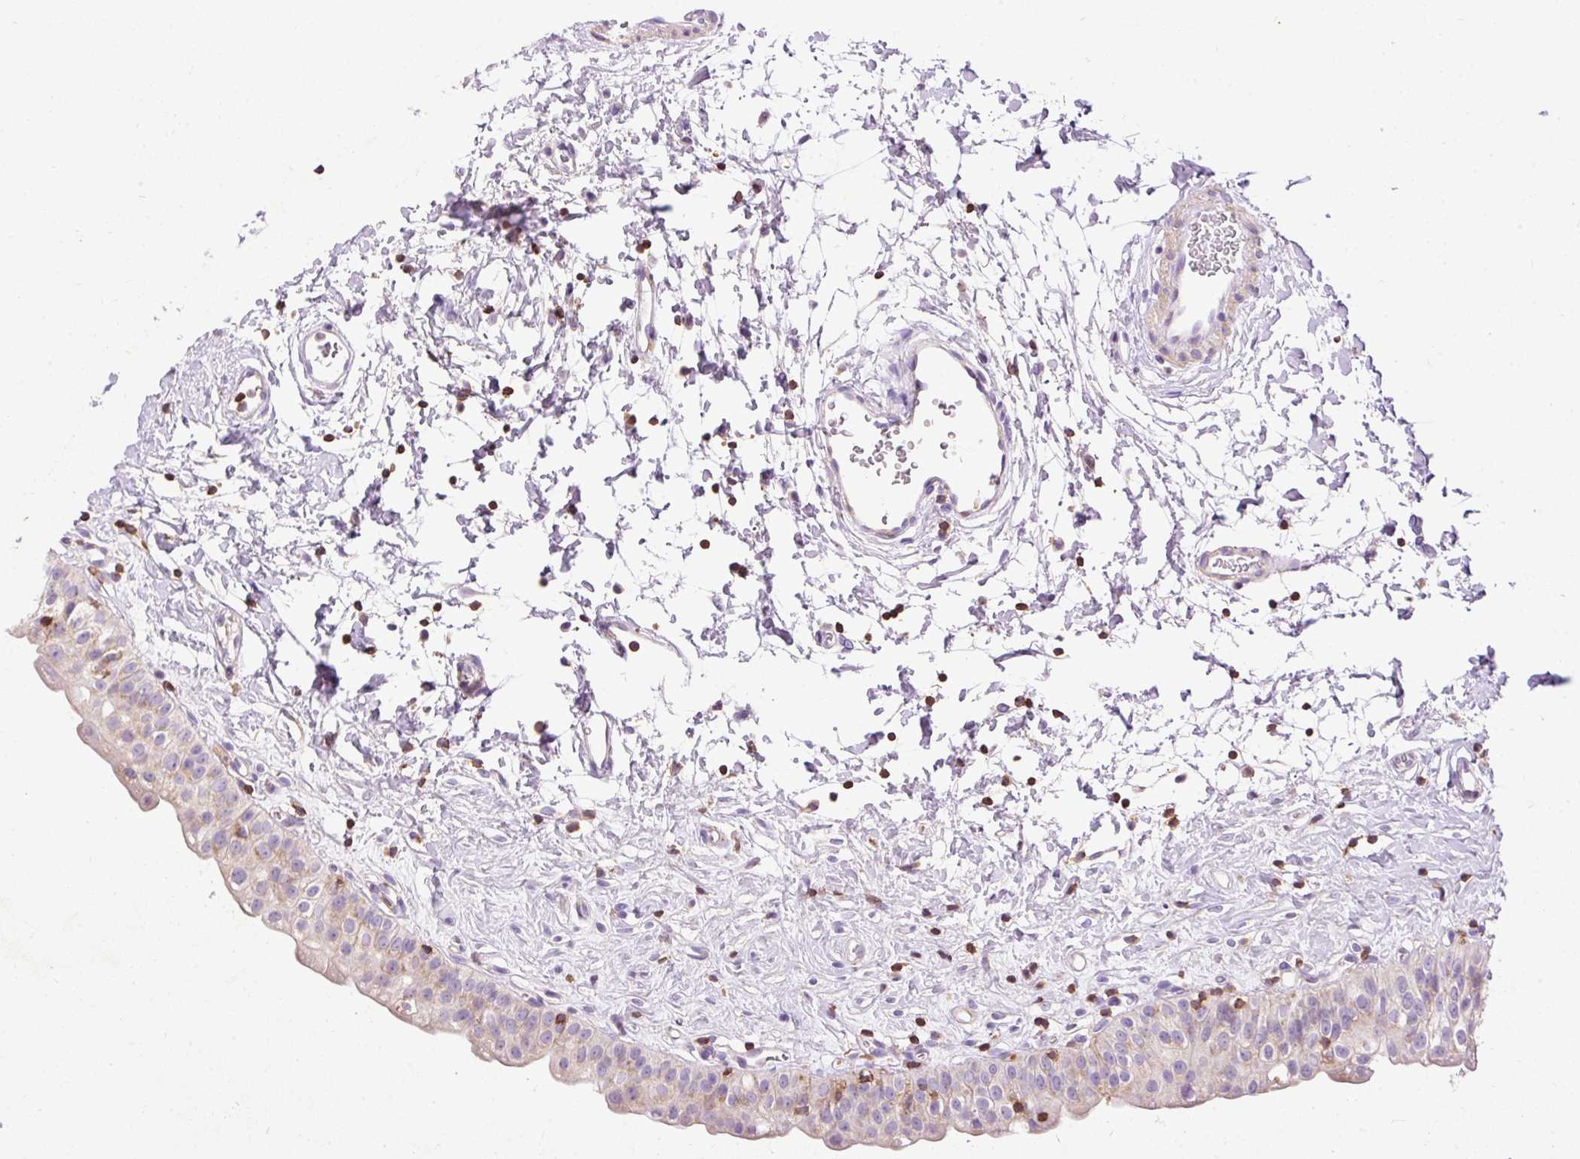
{"staining": {"intensity": "moderate", "quantity": "25%-75%", "location": "cytoplasmic/membranous"}, "tissue": "urinary bladder", "cell_type": "Urothelial cells", "image_type": "normal", "snomed": [{"axis": "morphology", "description": "Normal tissue, NOS"}, {"axis": "topography", "description": "Urinary bladder"}], "caption": "Approximately 25%-75% of urothelial cells in unremarkable urinary bladder show moderate cytoplasmic/membranous protein expression as visualized by brown immunohistochemical staining.", "gene": "IMMT", "patient": {"sex": "male", "age": 51}}